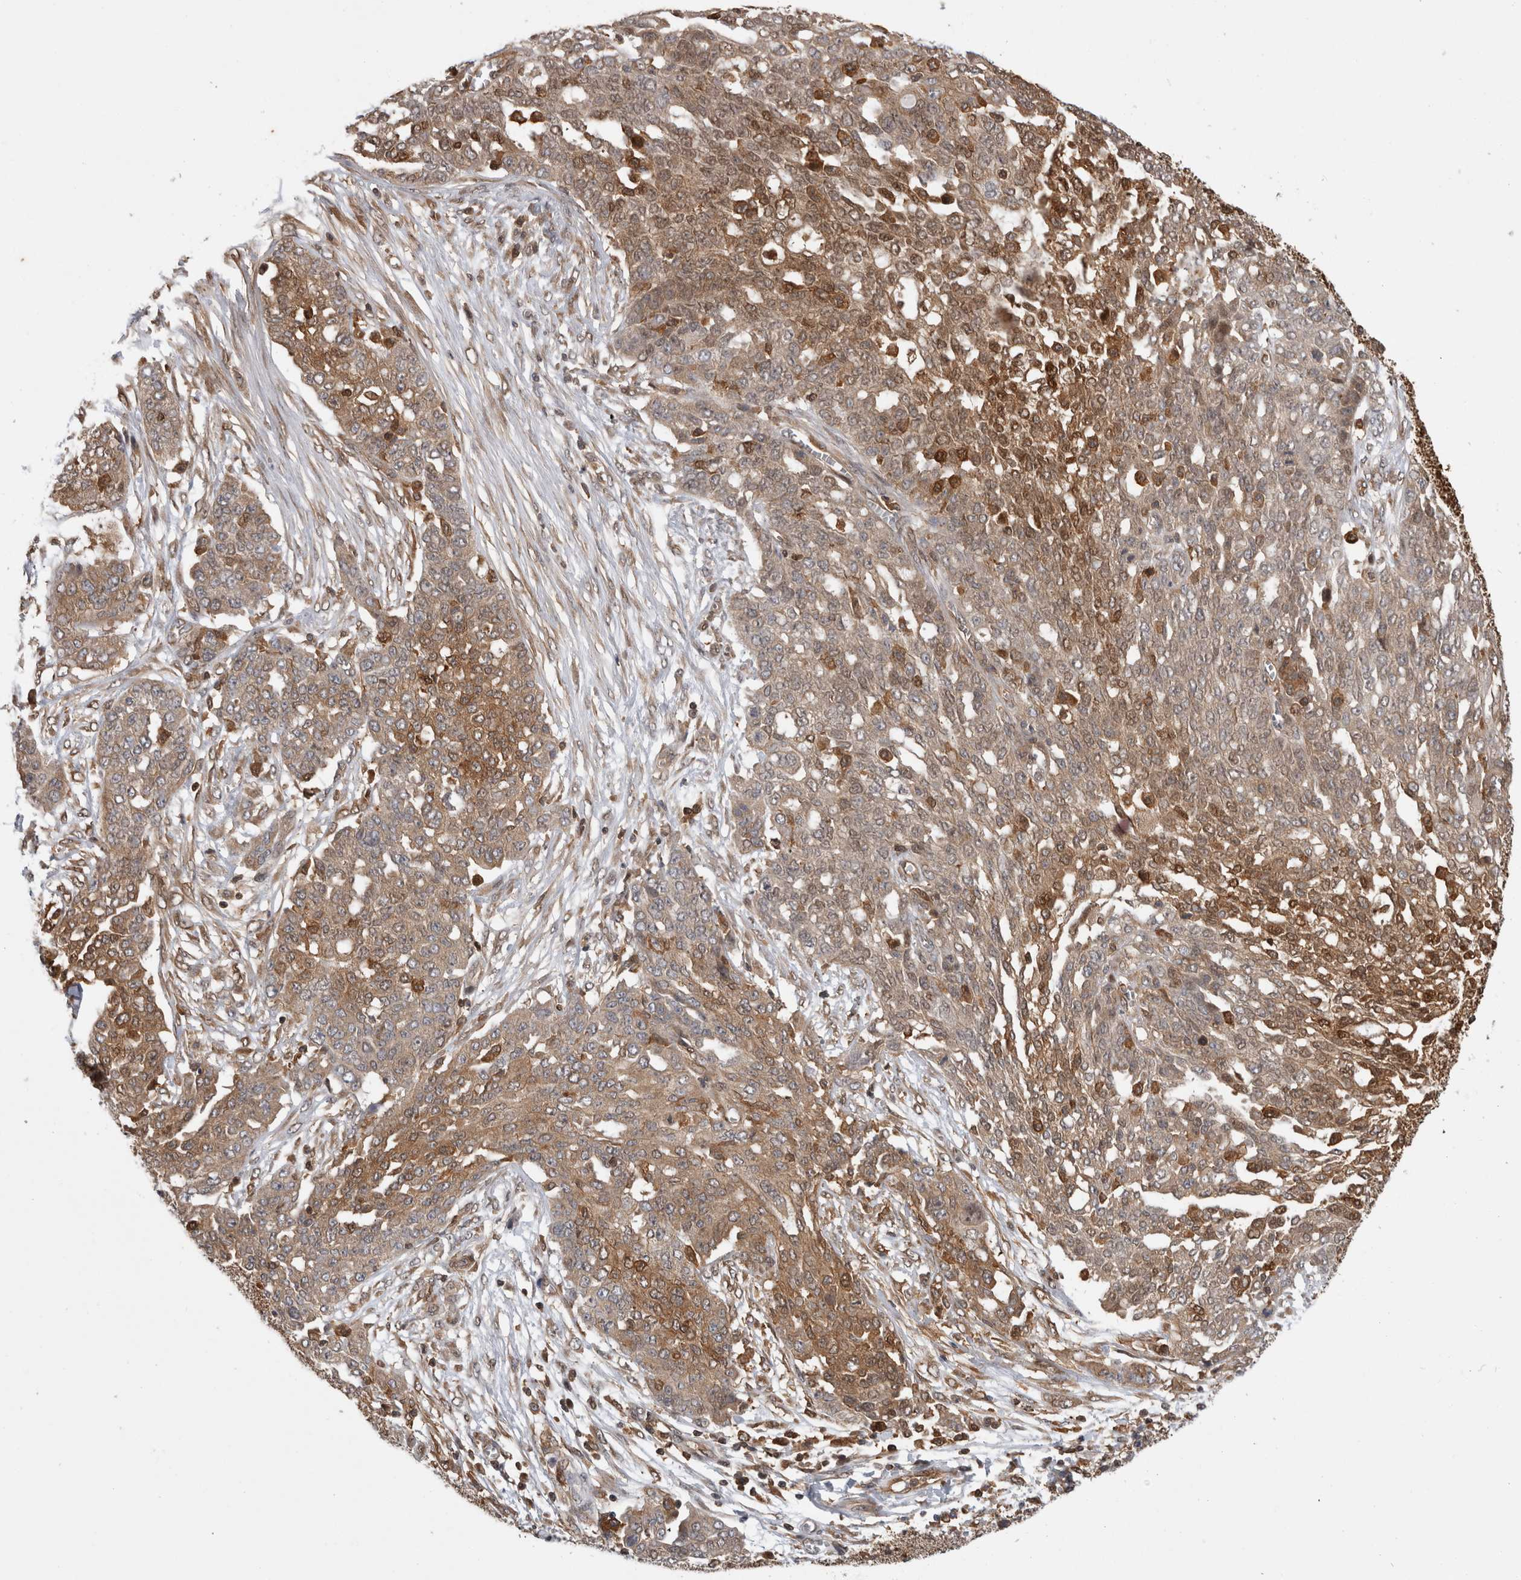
{"staining": {"intensity": "moderate", "quantity": ">75%", "location": "cytoplasmic/membranous"}, "tissue": "ovarian cancer", "cell_type": "Tumor cells", "image_type": "cancer", "snomed": [{"axis": "morphology", "description": "Cystadenocarcinoma, serous, NOS"}, {"axis": "topography", "description": "Soft tissue"}, {"axis": "topography", "description": "Ovary"}], "caption": "IHC histopathology image of neoplastic tissue: ovarian cancer stained using IHC reveals medium levels of moderate protein expression localized specifically in the cytoplasmic/membranous of tumor cells, appearing as a cytoplasmic/membranous brown color.", "gene": "ASTN2", "patient": {"sex": "female", "age": 57}}